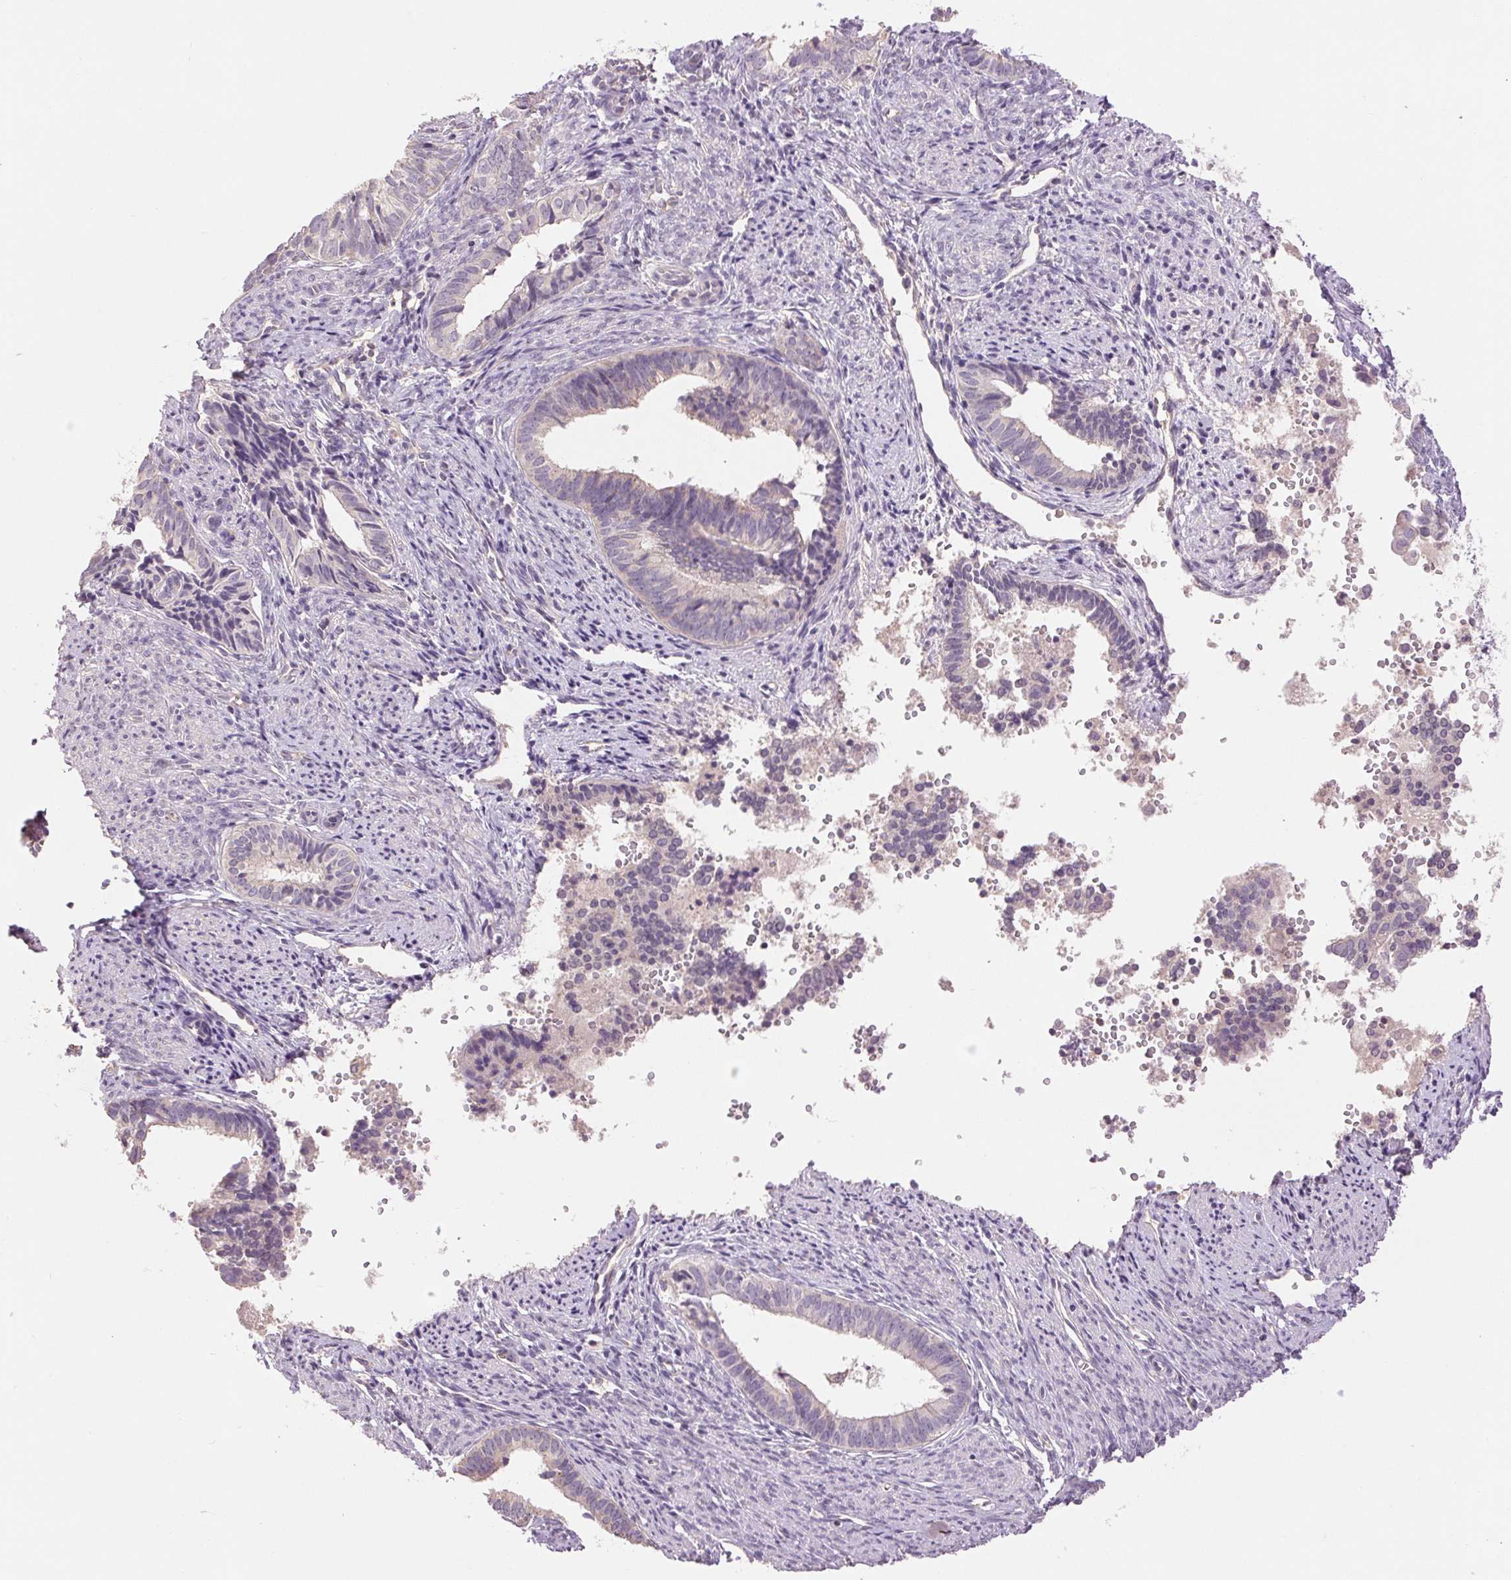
{"staining": {"intensity": "negative", "quantity": "none", "location": "none"}, "tissue": "endometrial cancer", "cell_type": "Tumor cells", "image_type": "cancer", "snomed": [{"axis": "morphology", "description": "Adenocarcinoma, NOS"}, {"axis": "topography", "description": "Endometrium"}], "caption": "Immunohistochemistry of endometrial cancer (adenocarcinoma) reveals no expression in tumor cells.", "gene": "FXYD4", "patient": {"sex": "female", "age": 75}}